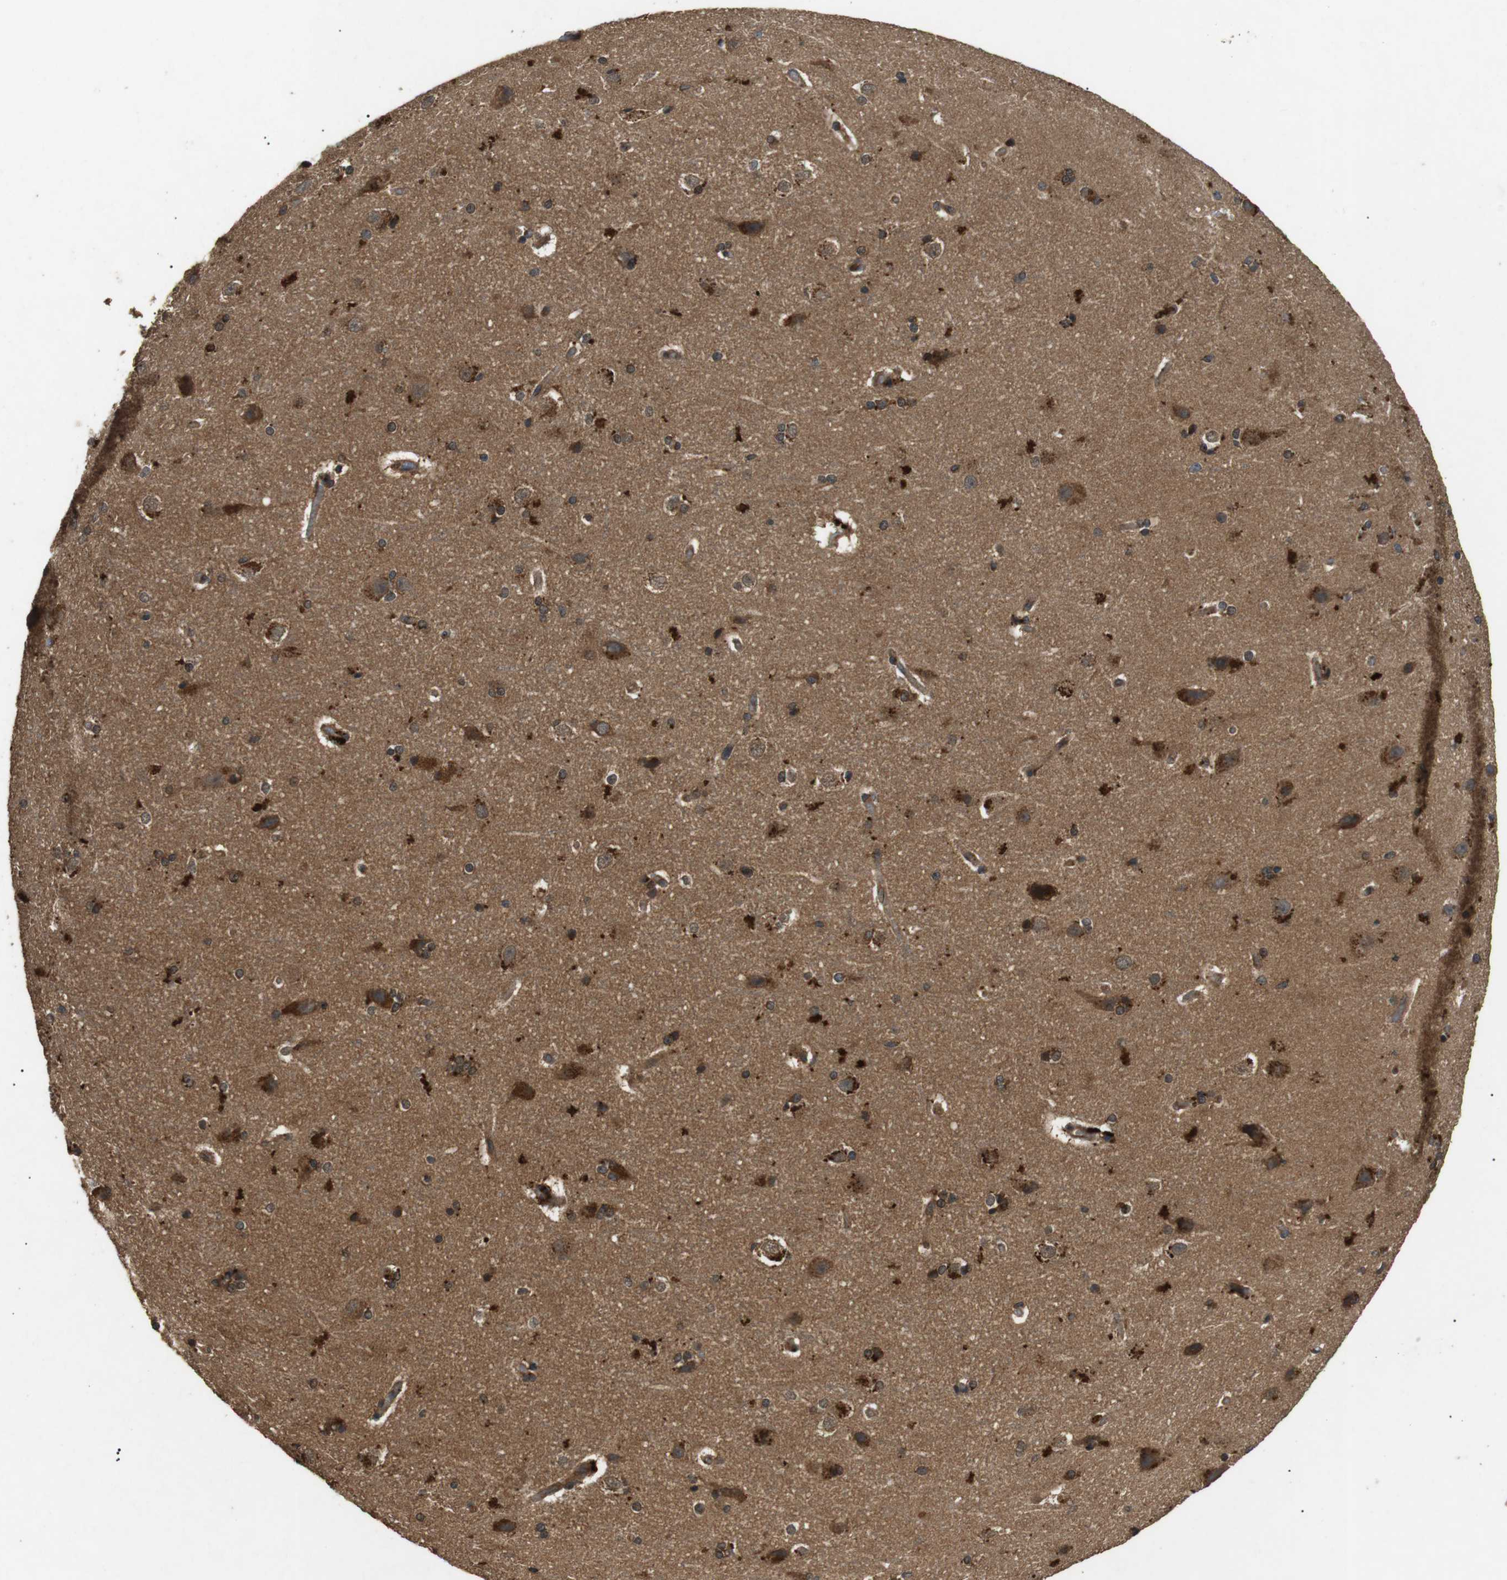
{"staining": {"intensity": "moderate", "quantity": "25%-75%", "location": "cytoplasmic/membranous"}, "tissue": "hippocampus", "cell_type": "Glial cells", "image_type": "normal", "snomed": [{"axis": "morphology", "description": "Normal tissue, NOS"}, {"axis": "topography", "description": "Hippocampus"}], "caption": "A brown stain shows moderate cytoplasmic/membranous expression of a protein in glial cells of benign hippocampus. (IHC, brightfield microscopy, high magnification).", "gene": "TBC1D15", "patient": {"sex": "female", "age": 19}}